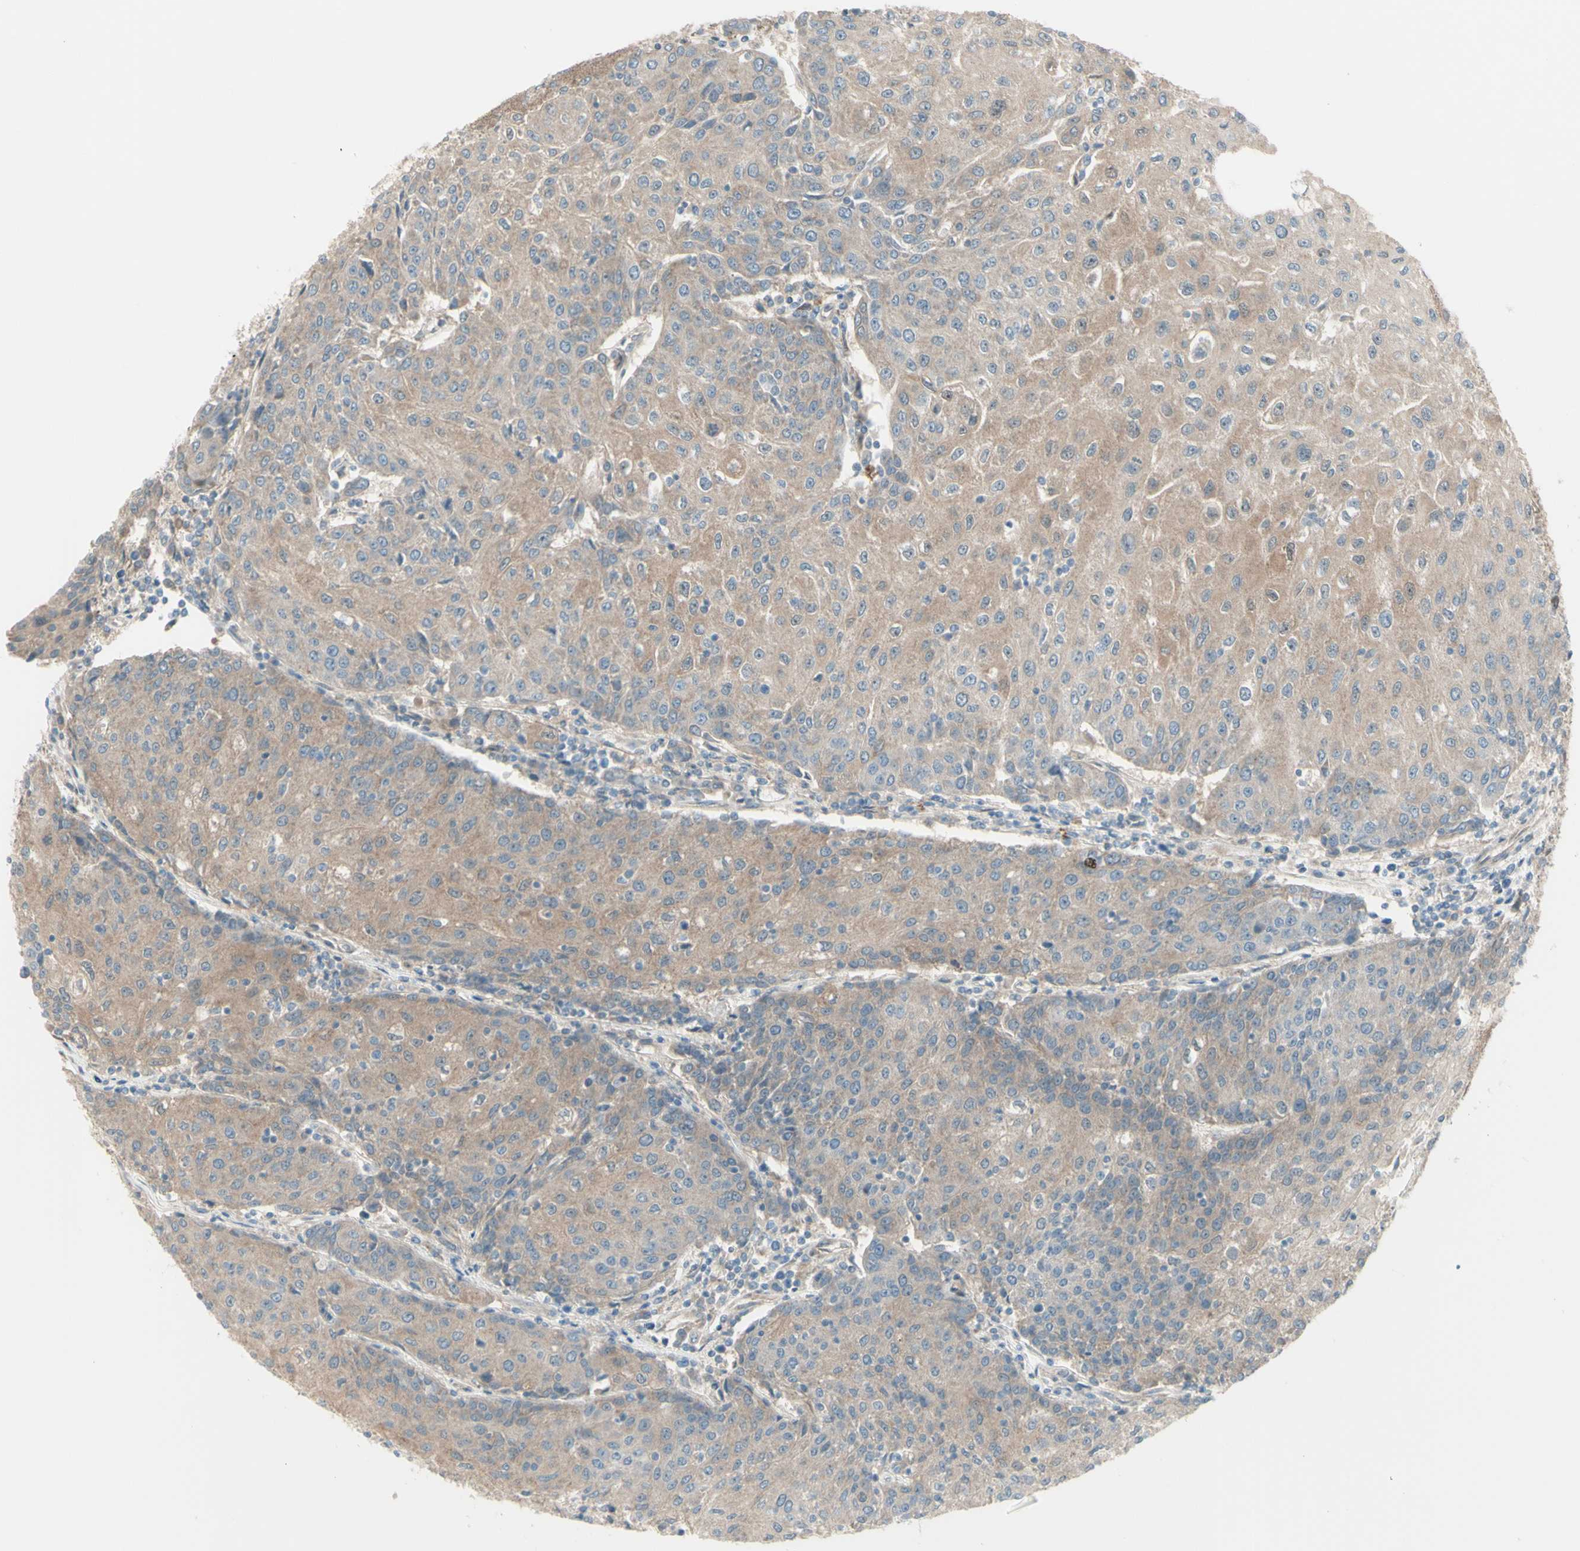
{"staining": {"intensity": "weak", "quantity": ">75%", "location": "cytoplasmic/membranous"}, "tissue": "urothelial cancer", "cell_type": "Tumor cells", "image_type": "cancer", "snomed": [{"axis": "morphology", "description": "Urothelial carcinoma, High grade"}, {"axis": "topography", "description": "Urinary bladder"}], "caption": "Immunohistochemistry (IHC) image of neoplastic tissue: human urothelial cancer stained using immunohistochemistry exhibits low levels of weak protein expression localized specifically in the cytoplasmic/membranous of tumor cells, appearing as a cytoplasmic/membranous brown color.", "gene": "NAXD", "patient": {"sex": "female", "age": 85}}